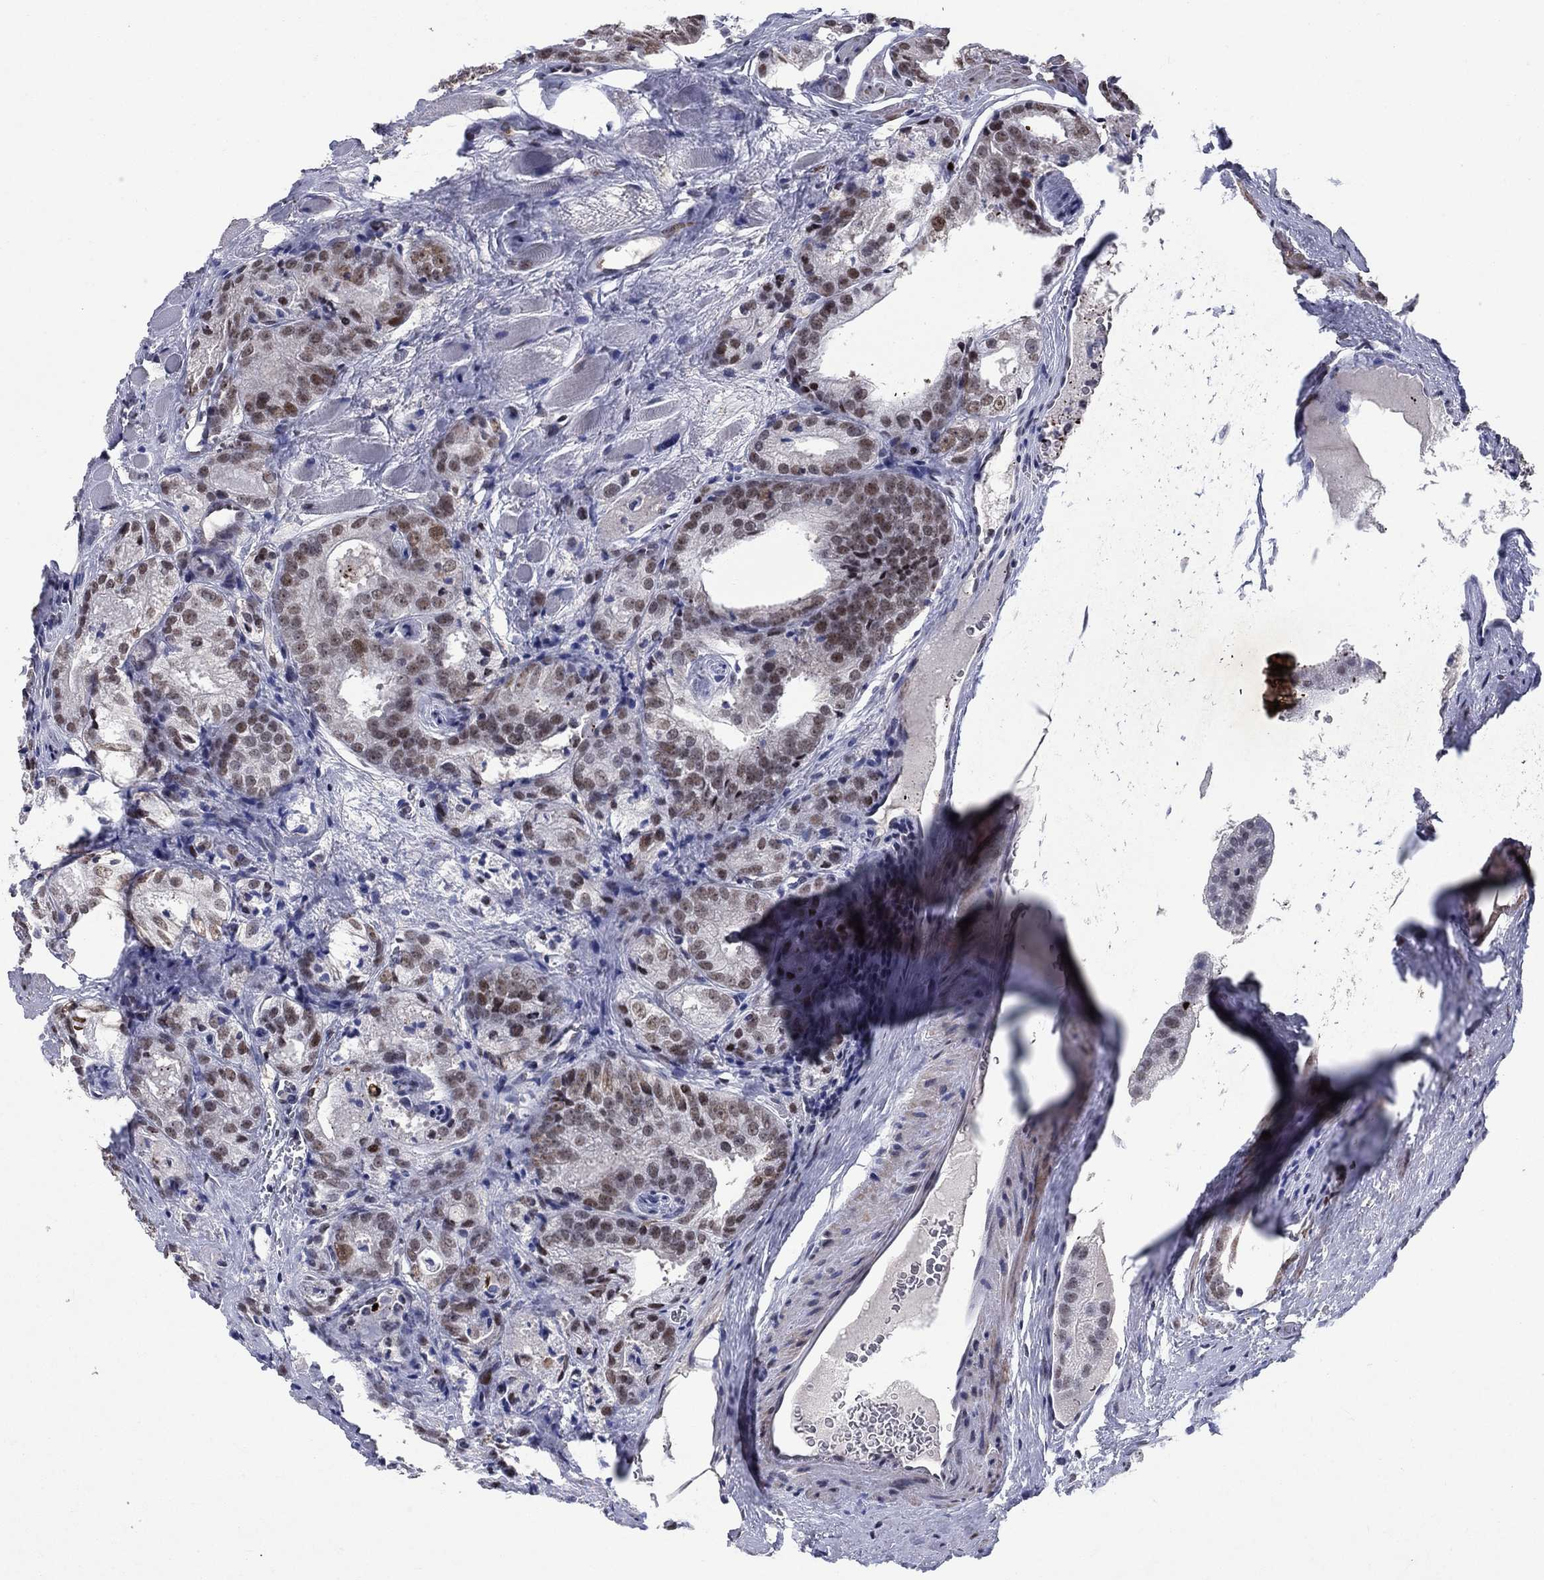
{"staining": {"intensity": "moderate", "quantity": "<25%", "location": "nuclear"}, "tissue": "prostate cancer", "cell_type": "Tumor cells", "image_type": "cancer", "snomed": [{"axis": "morphology", "description": "Adenocarcinoma, NOS"}, {"axis": "morphology", "description": "Adenocarcinoma, High grade"}, {"axis": "topography", "description": "Prostate"}], "caption": "Moderate nuclear protein positivity is present in about <25% of tumor cells in prostate cancer.", "gene": "TYMS", "patient": {"sex": "male", "age": 70}}